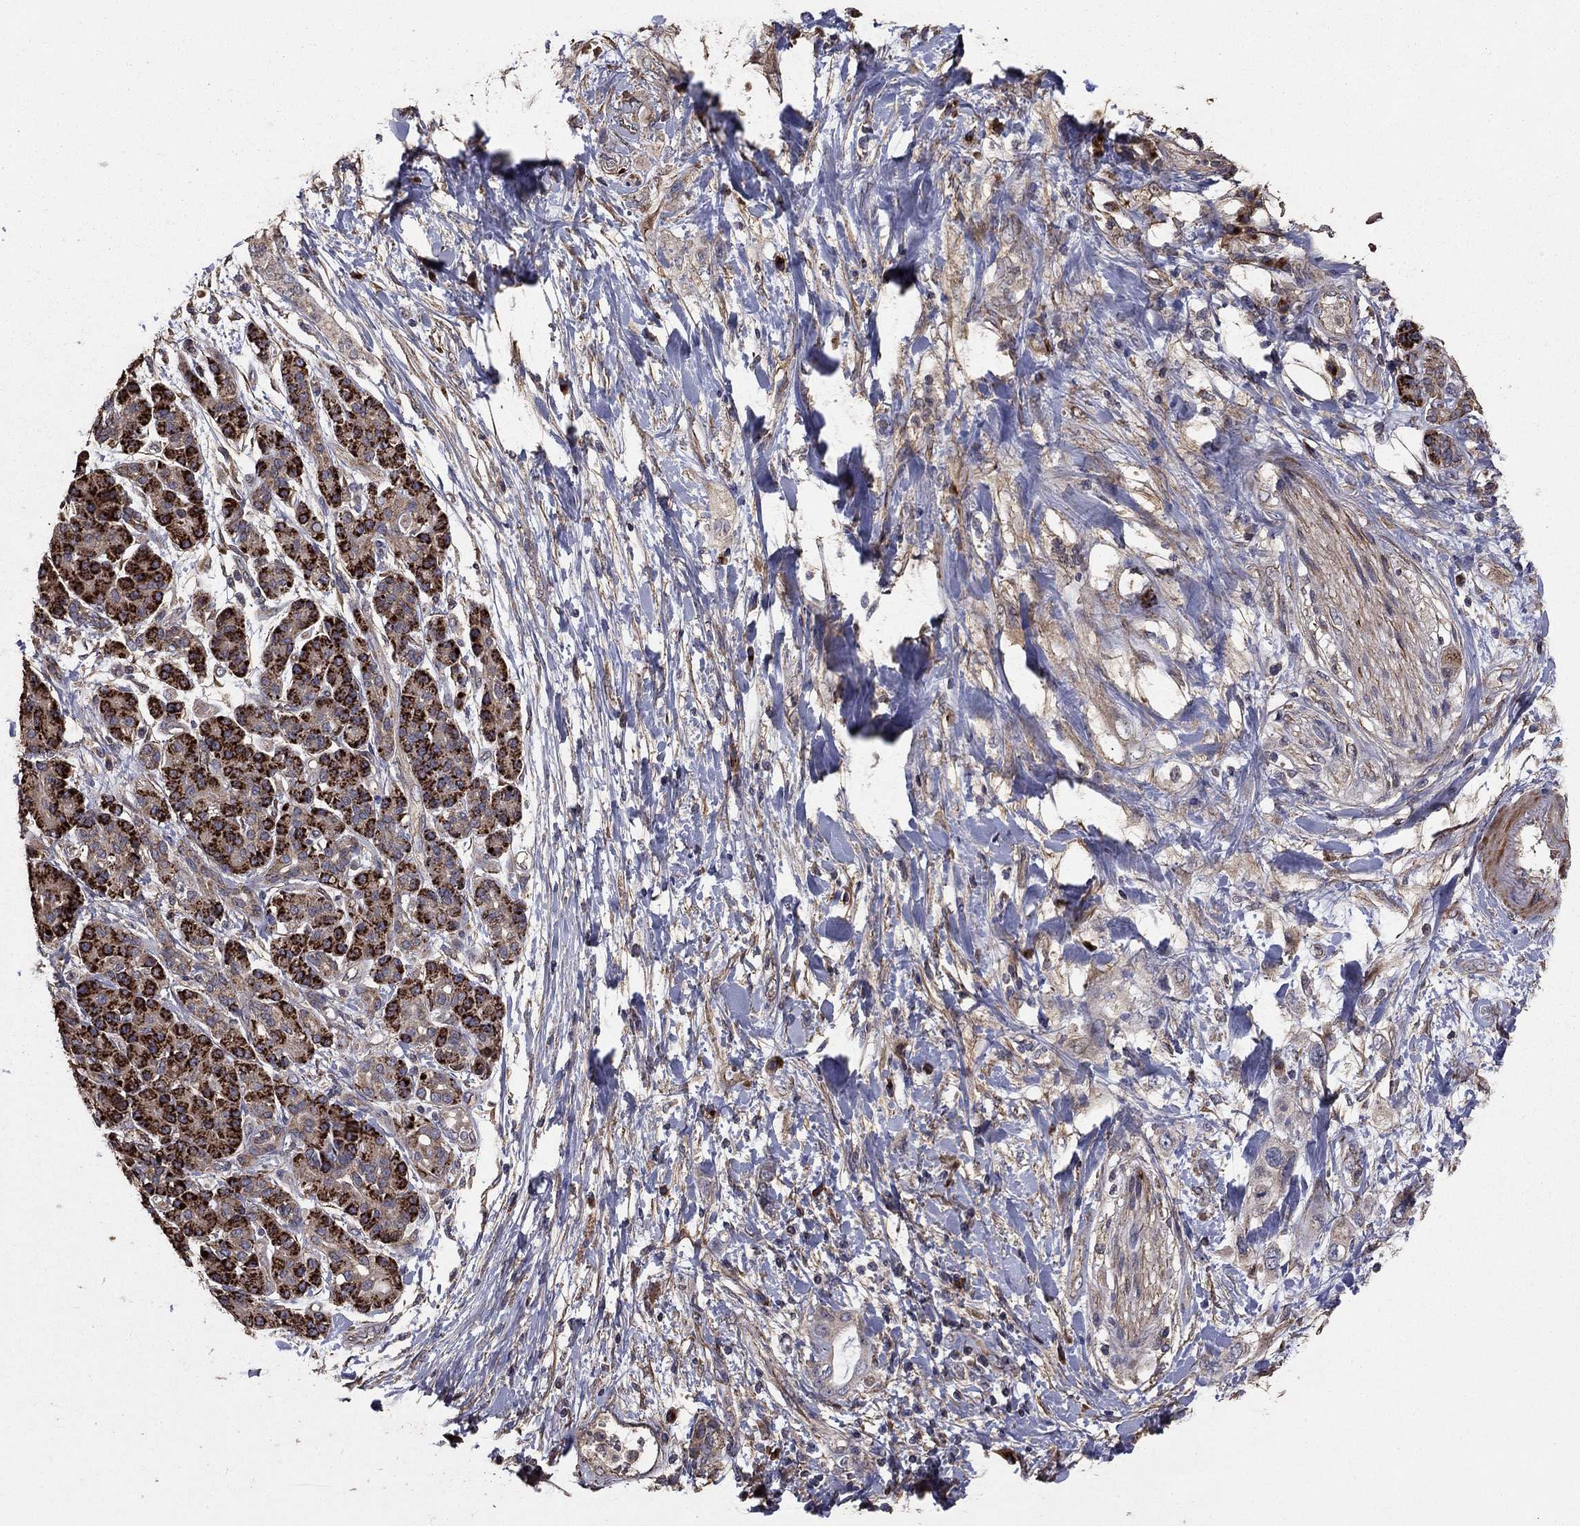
{"staining": {"intensity": "strong", "quantity": "25%-75%", "location": "cytoplasmic/membranous"}, "tissue": "pancreatic cancer", "cell_type": "Tumor cells", "image_type": "cancer", "snomed": [{"axis": "morphology", "description": "Adenocarcinoma, NOS"}, {"axis": "topography", "description": "Pancreas"}], "caption": "IHC staining of adenocarcinoma (pancreatic), which demonstrates high levels of strong cytoplasmic/membranous staining in approximately 25%-75% of tumor cells indicating strong cytoplasmic/membranous protein expression. The staining was performed using DAB (3,3'-diaminobenzidine) (brown) for protein detection and nuclei were counterstained in hematoxylin (blue).", "gene": "FLT4", "patient": {"sex": "female", "age": 56}}